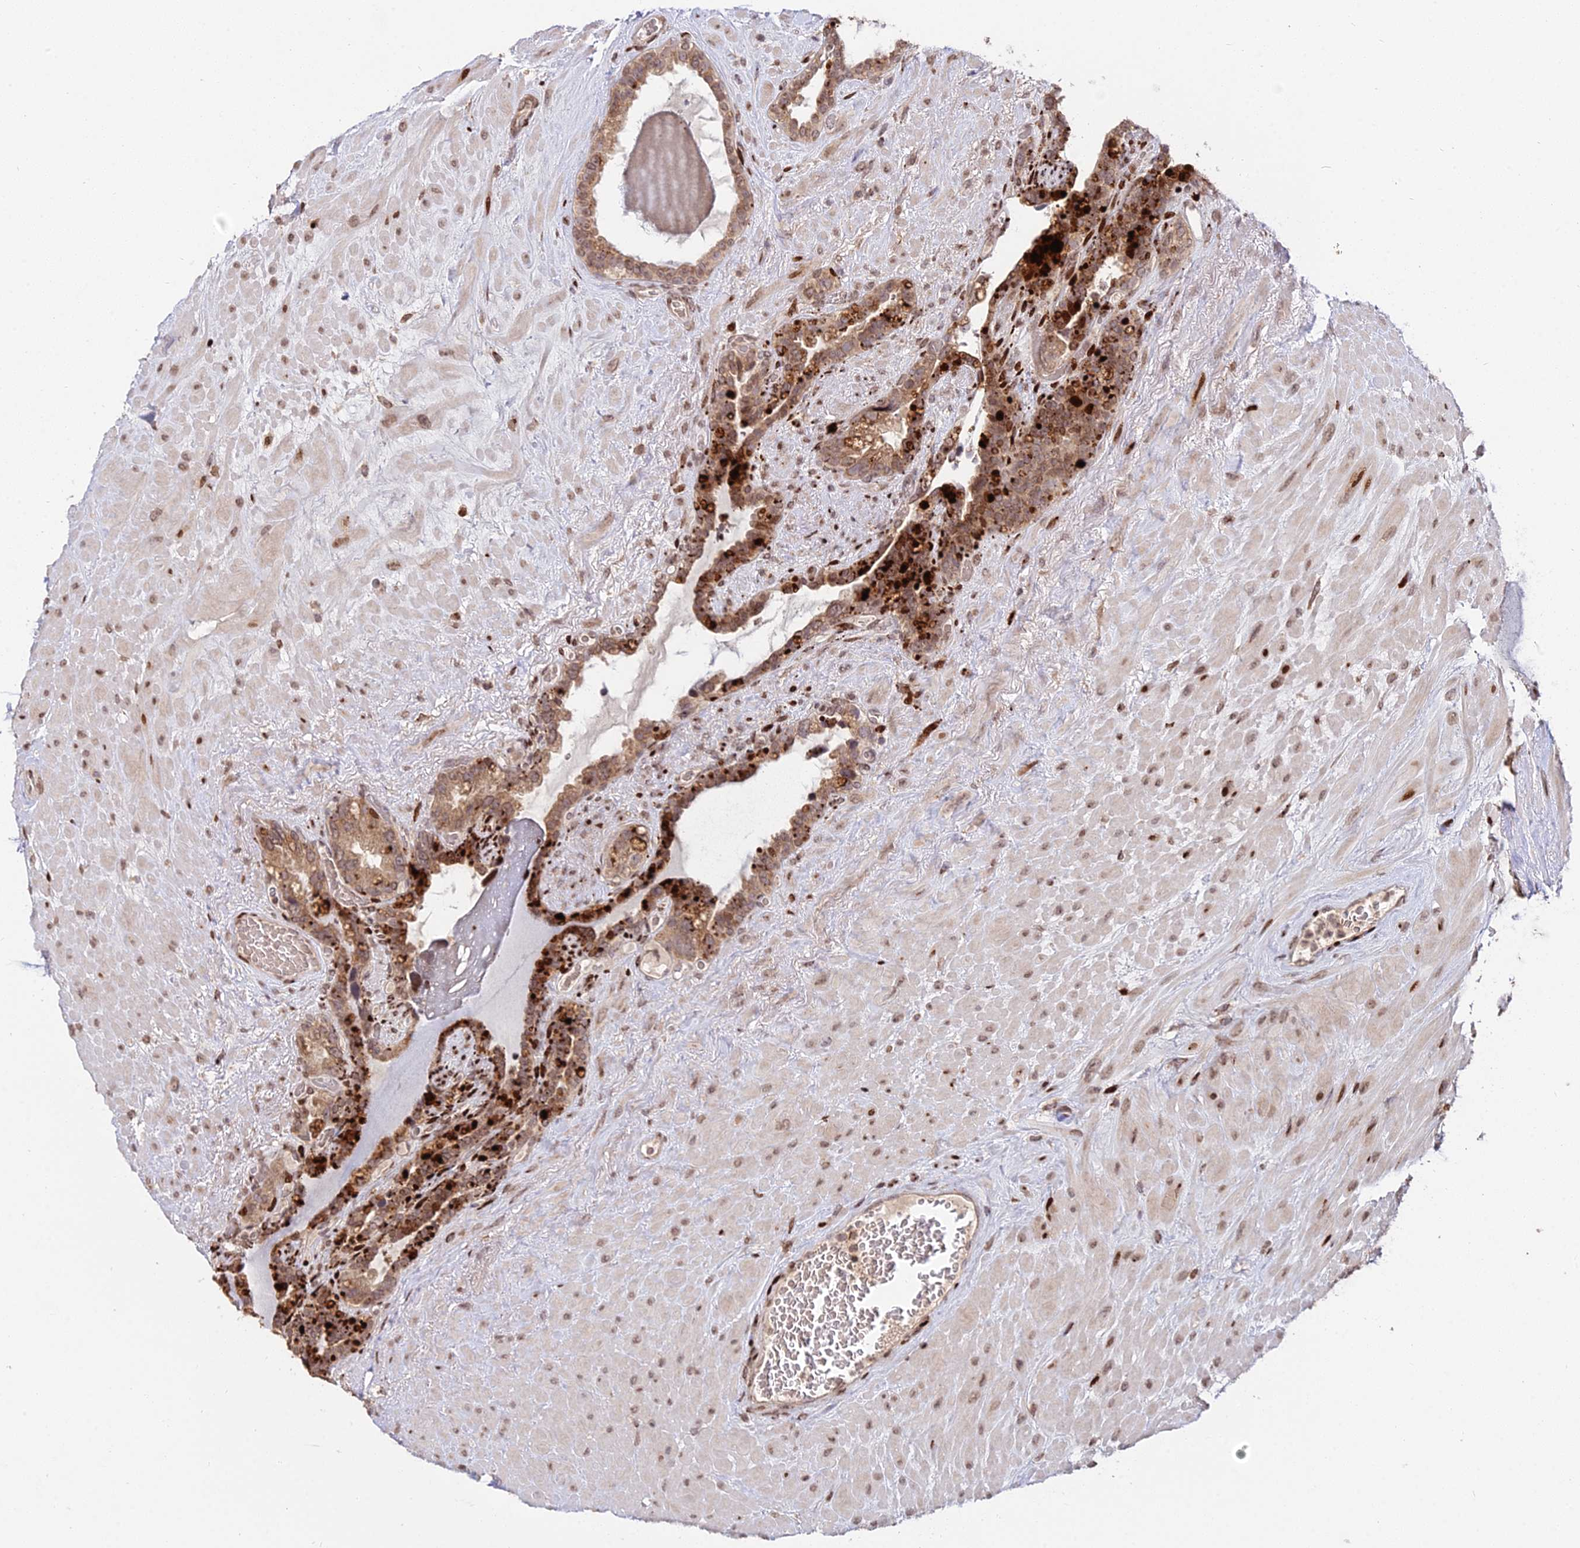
{"staining": {"intensity": "moderate", "quantity": ">75%", "location": "cytoplasmic/membranous"}, "tissue": "seminal vesicle", "cell_type": "Glandular cells", "image_type": "normal", "snomed": [{"axis": "morphology", "description": "Normal tissue, NOS"}, {"axis": "topography", "description": "Seminal veicle"}], "caption": "Immunohistochemistry (IHC) micrograph of unremarkable human seminal vesicle stained for a protein (brown), which reveals medium levels of moderate cytoplasmic/membranous positivity in approximately >75% of glandular cells.", "gene": "RBMS2", "patient": {"sex": "male", "age": 80}}